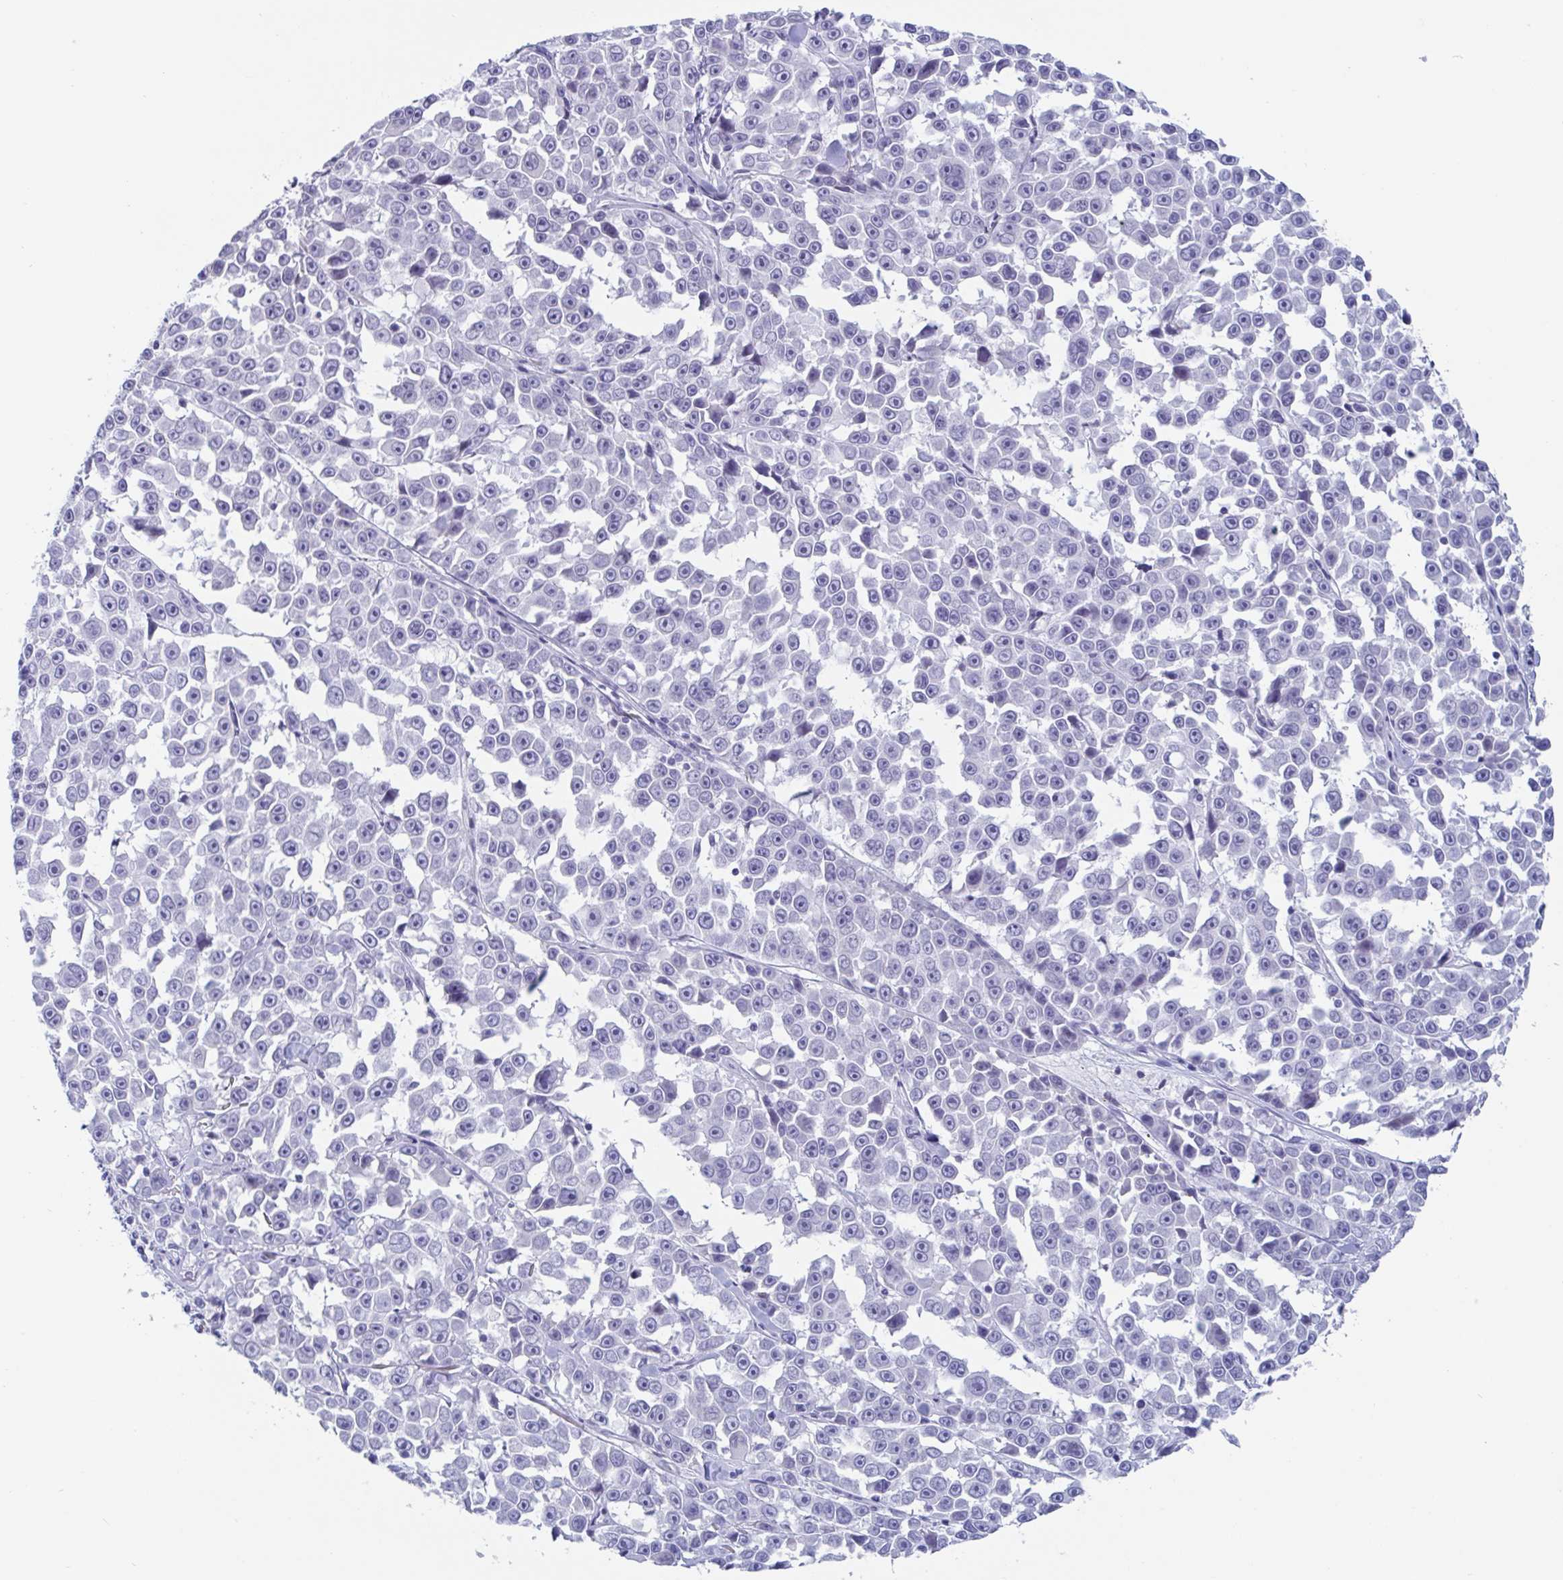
{"staining": {"intensity": "negative", "quantity": "none", "location": "none"}, "tissue": "melanoma", "cell_type": "Tumor cells", "image_type": "cancer", "snomed": [{"axis": "morphology", "description": "Malignant melanoma, NOS"}, {"axis": "topography", "description": "Skin"}], "caption": "There is no significant positivity in tumor cells of malignant melanoma.", "gene": "CDX4", "patient": {"sex": "female", "age": 66}}